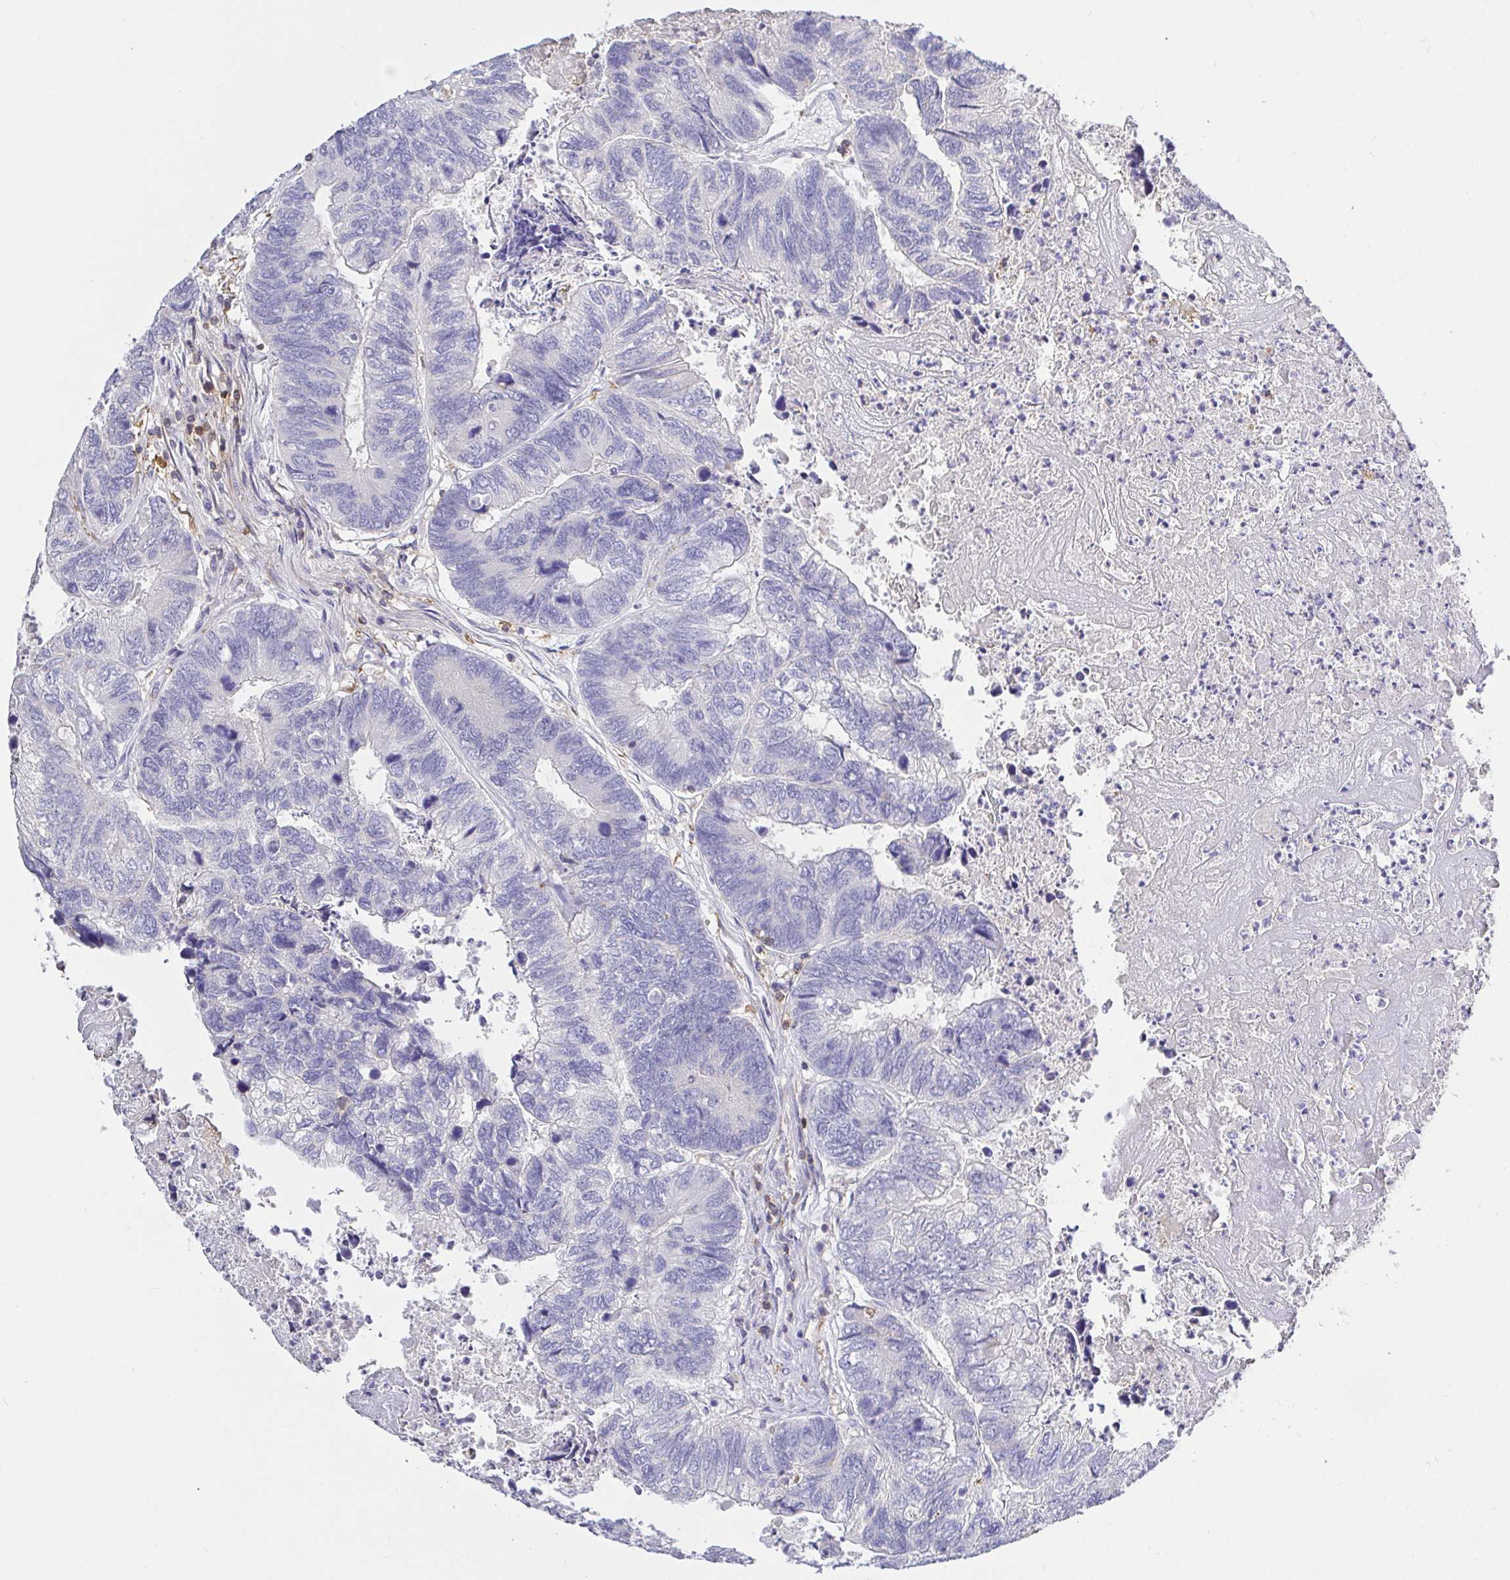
{"staining": {"intensity": "negative", "quantity": "none", "location": "none"}, "tissue": "colorectal cancer", "cell_type": "Tumor cells", "image_type": "cancer", "snomed": [{"axis": "morphology", "description": "Adenocarcinoma, NOS"}, {"axis": "topography", "description": "Colon"}], "caption": "IHC of human adenocarcinoma (colorectal) demonstrates no expression in tumor cells.", "gene": "SKAP1", "patient": {"sex": "female", "age": 67}}